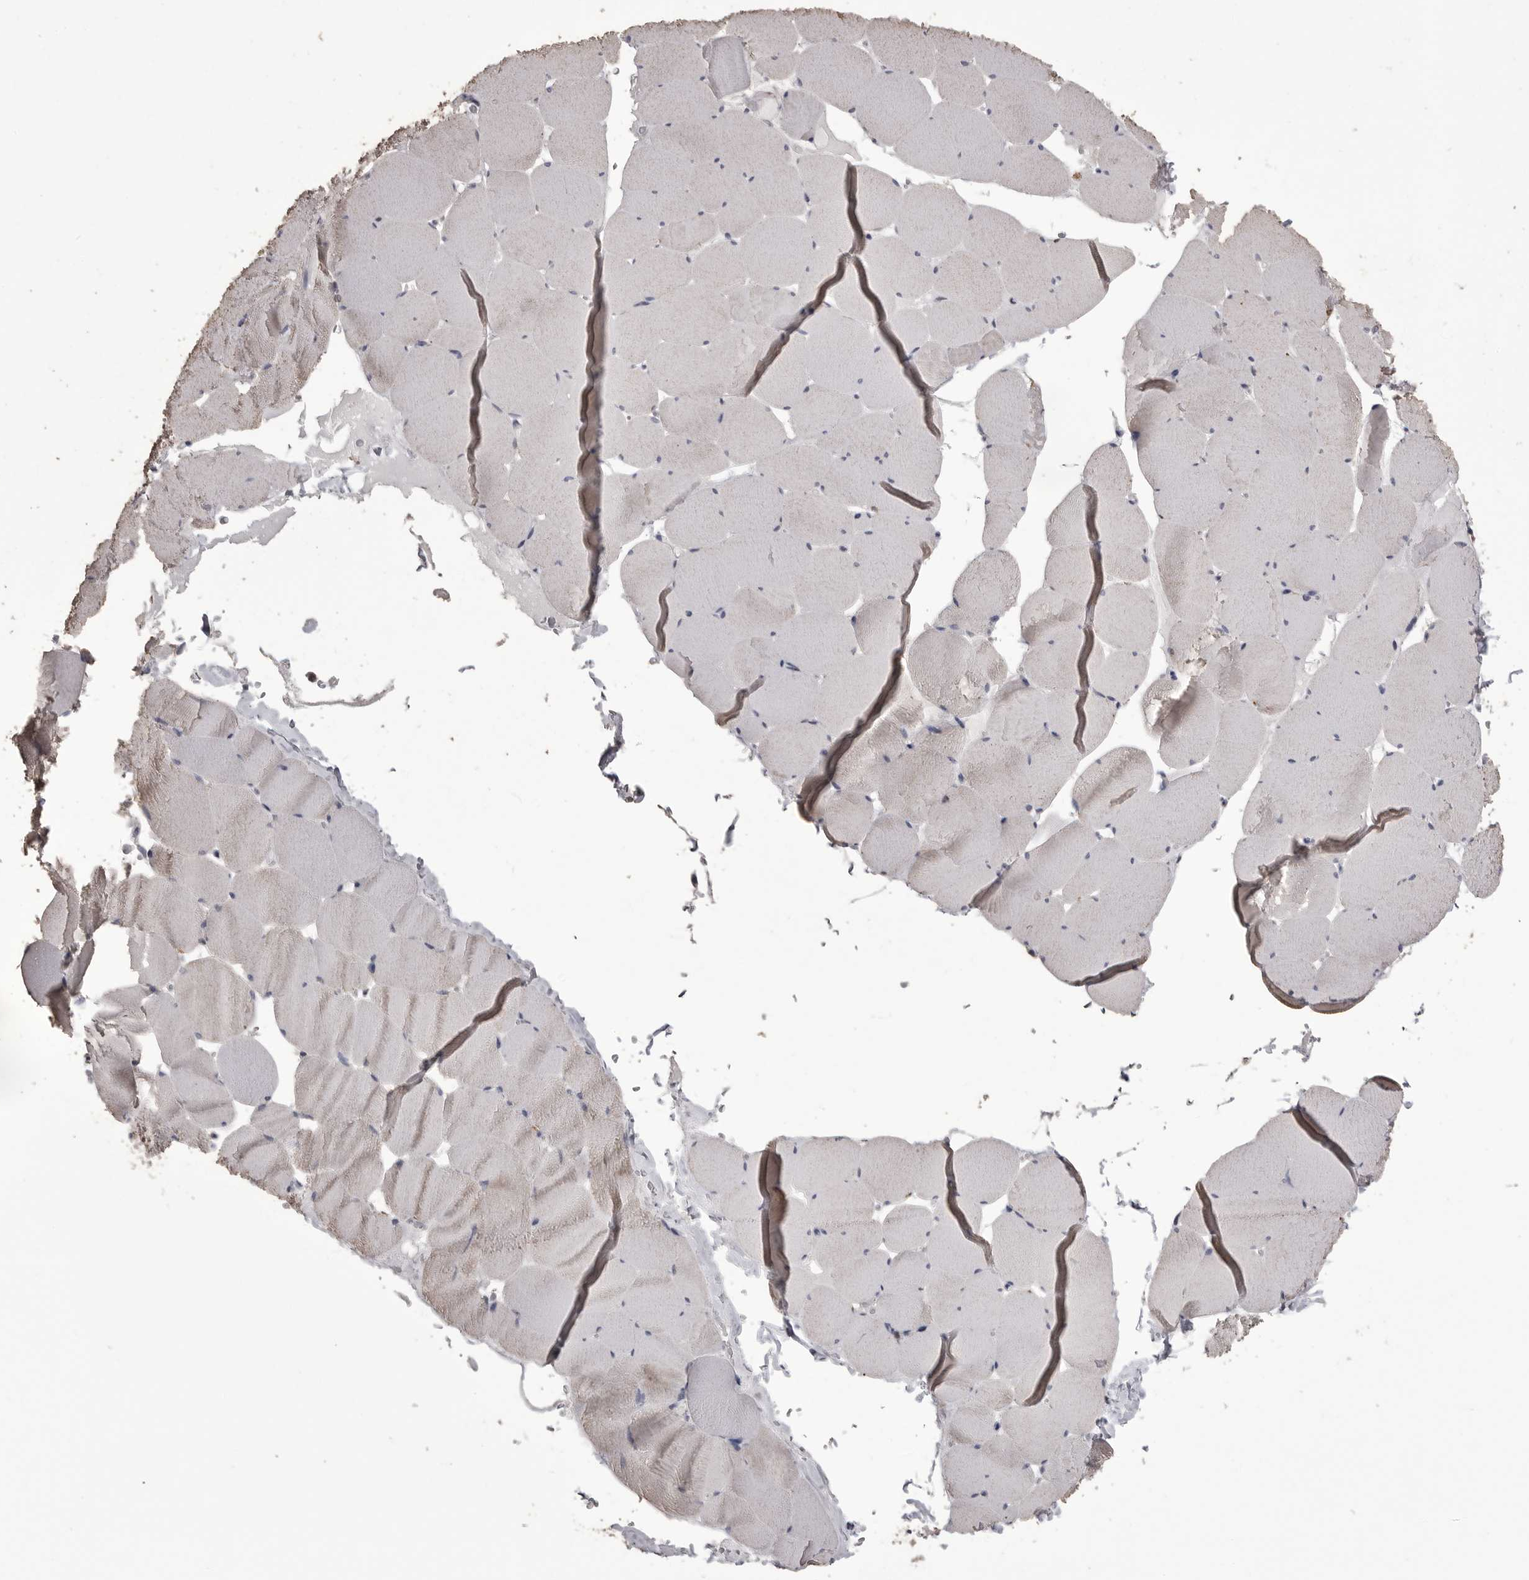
{"staining": {"intensity": "moderate", "quantity": "<25%", "location": "cytoplasmic/membranous"}, "tissue": "skeletal muscle", "cell_type": "Myocytes", "image_type": "normal", "snomed": [{"axis": "morphology", "description": "Normal tissue, NOS"}, {"axis": "topography", "description": "Skeletal muscle"}], "caption": "Protein expression analysis of unremarkable human skeletal muscle reveals moderate cytoplasmic/membranous expression in about <25% of myocytes. (Brightfield microscopy of DAB IHC at high magnification).", "gene": "MMP7", "patient": {"sex": "male", "age": 62}}